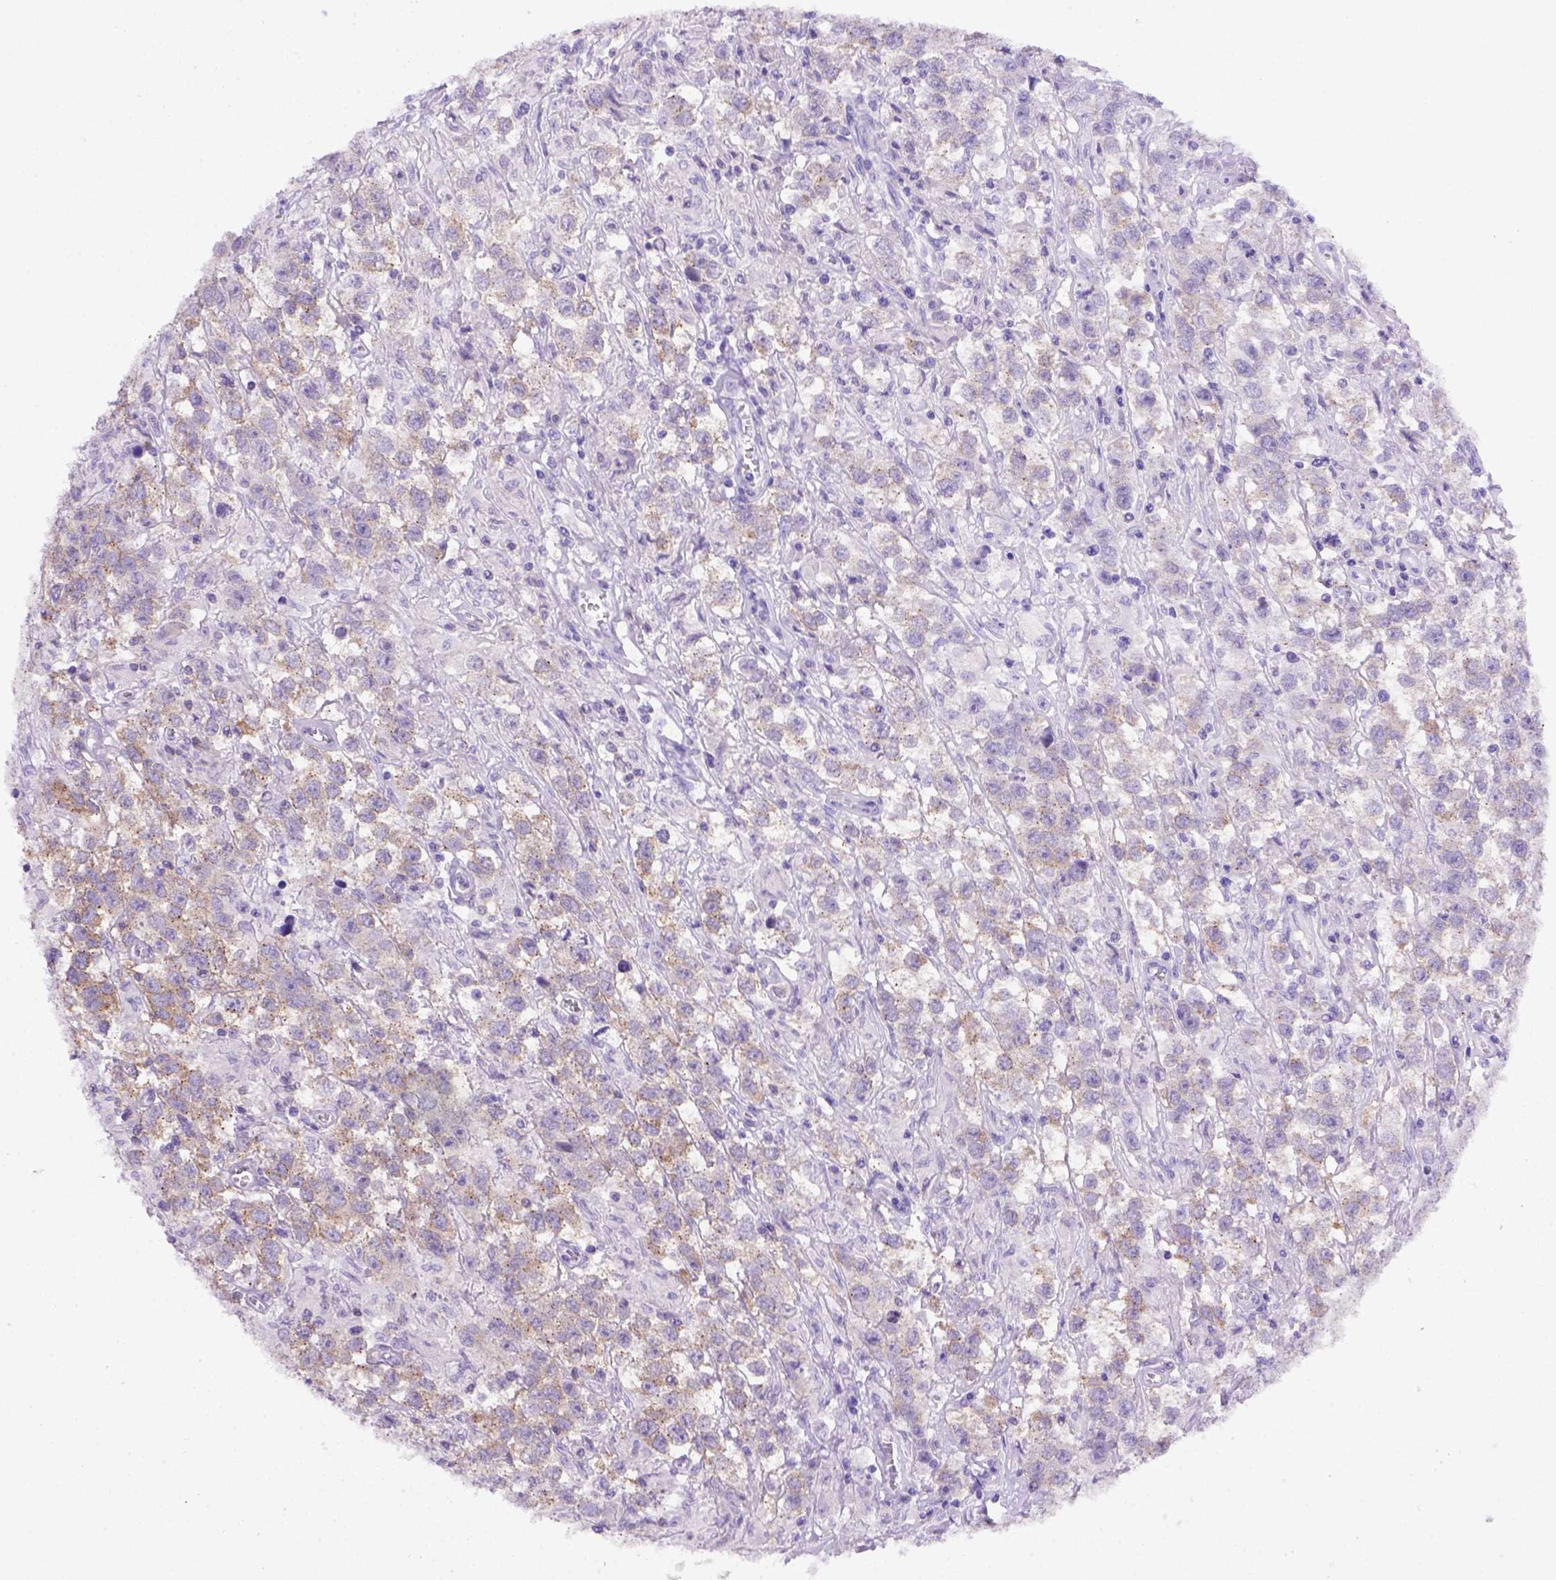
{"staining": {"intensity": "moderate", "quantity": ">75%", "location": "cytoplasmic/membranous"}, "tissue": "testis cancer", "cell_type": "Tumor cells", "image_type": "cancer", "snomed": [{"axis": "morphology", "description": "Seminoma, NOS"}, {"axis": "topography", "description": "Testis"}], "caption": "Immunohistochemical staining of human testis cancer exhibits medium levels of moderate cytoplasmic/membranous expression in approximately >75% of tumor cells. (brown staining indicates protein expression, while blue staining denotes nuclei).", "gene": "FOXI1", "patient": {"sex": "male", "age": 43}}